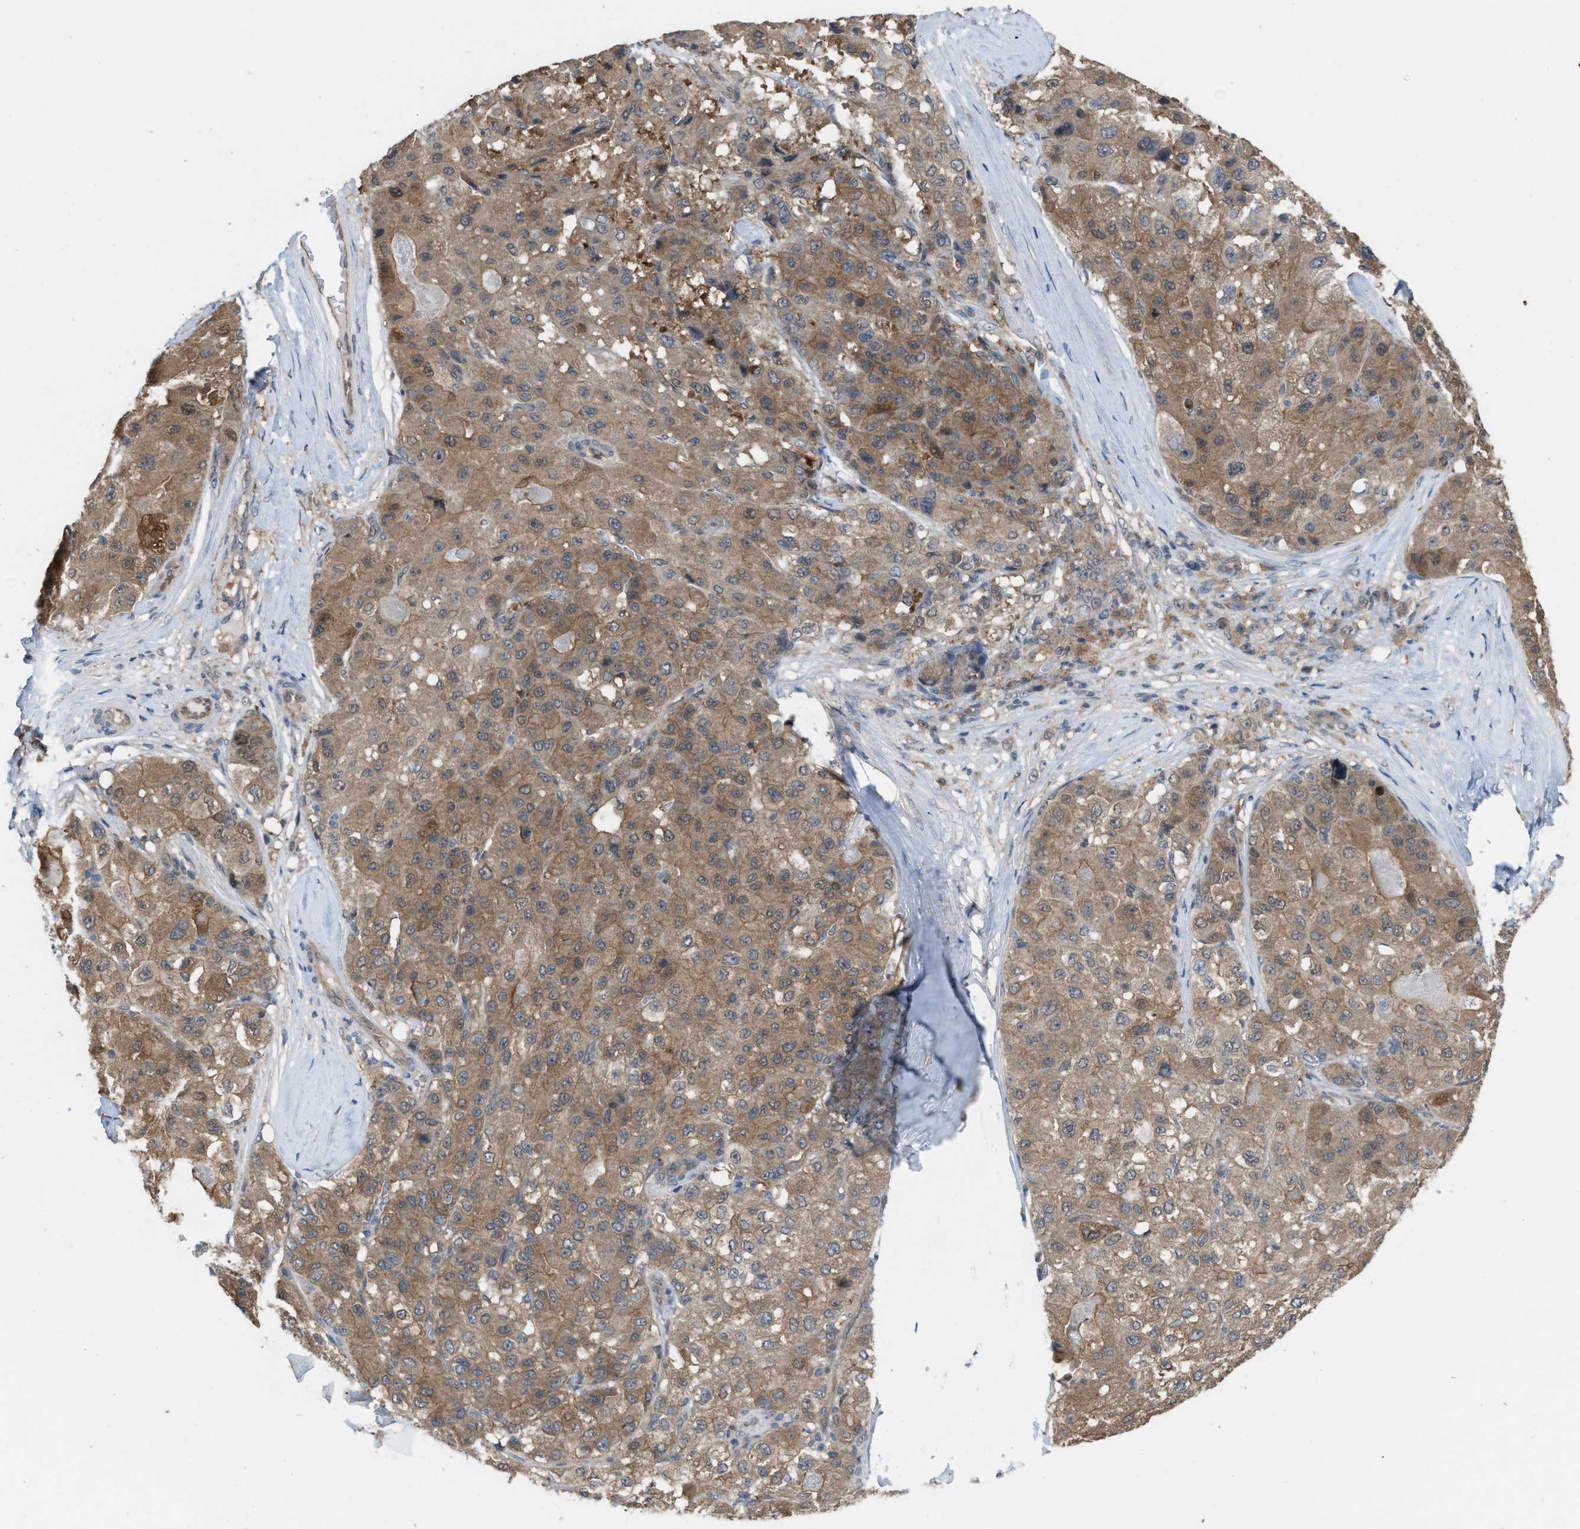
{"staining": {"intensity": "moderate", "quantity": ">75%", "location": "cytoplasmic/membranous"}, "tissue": "liver cancer", "cell_type": "Tumor cells", "image_type": "cancer", "snomed": [{"axis": "morphology", "description": "Carcinoma, Hepatocellular, NOS"}, {"axis": "topography", "description": "Liver"}], "caption": "Liver hepatocellular carcinoma was stained to show a protein in brown. There is medium levels of moderate cytoplasmic/membranous staining in approximately >75% of tumor cells.", "gene": "PLAA", "patient": {"sex": "male", "age": 80}}